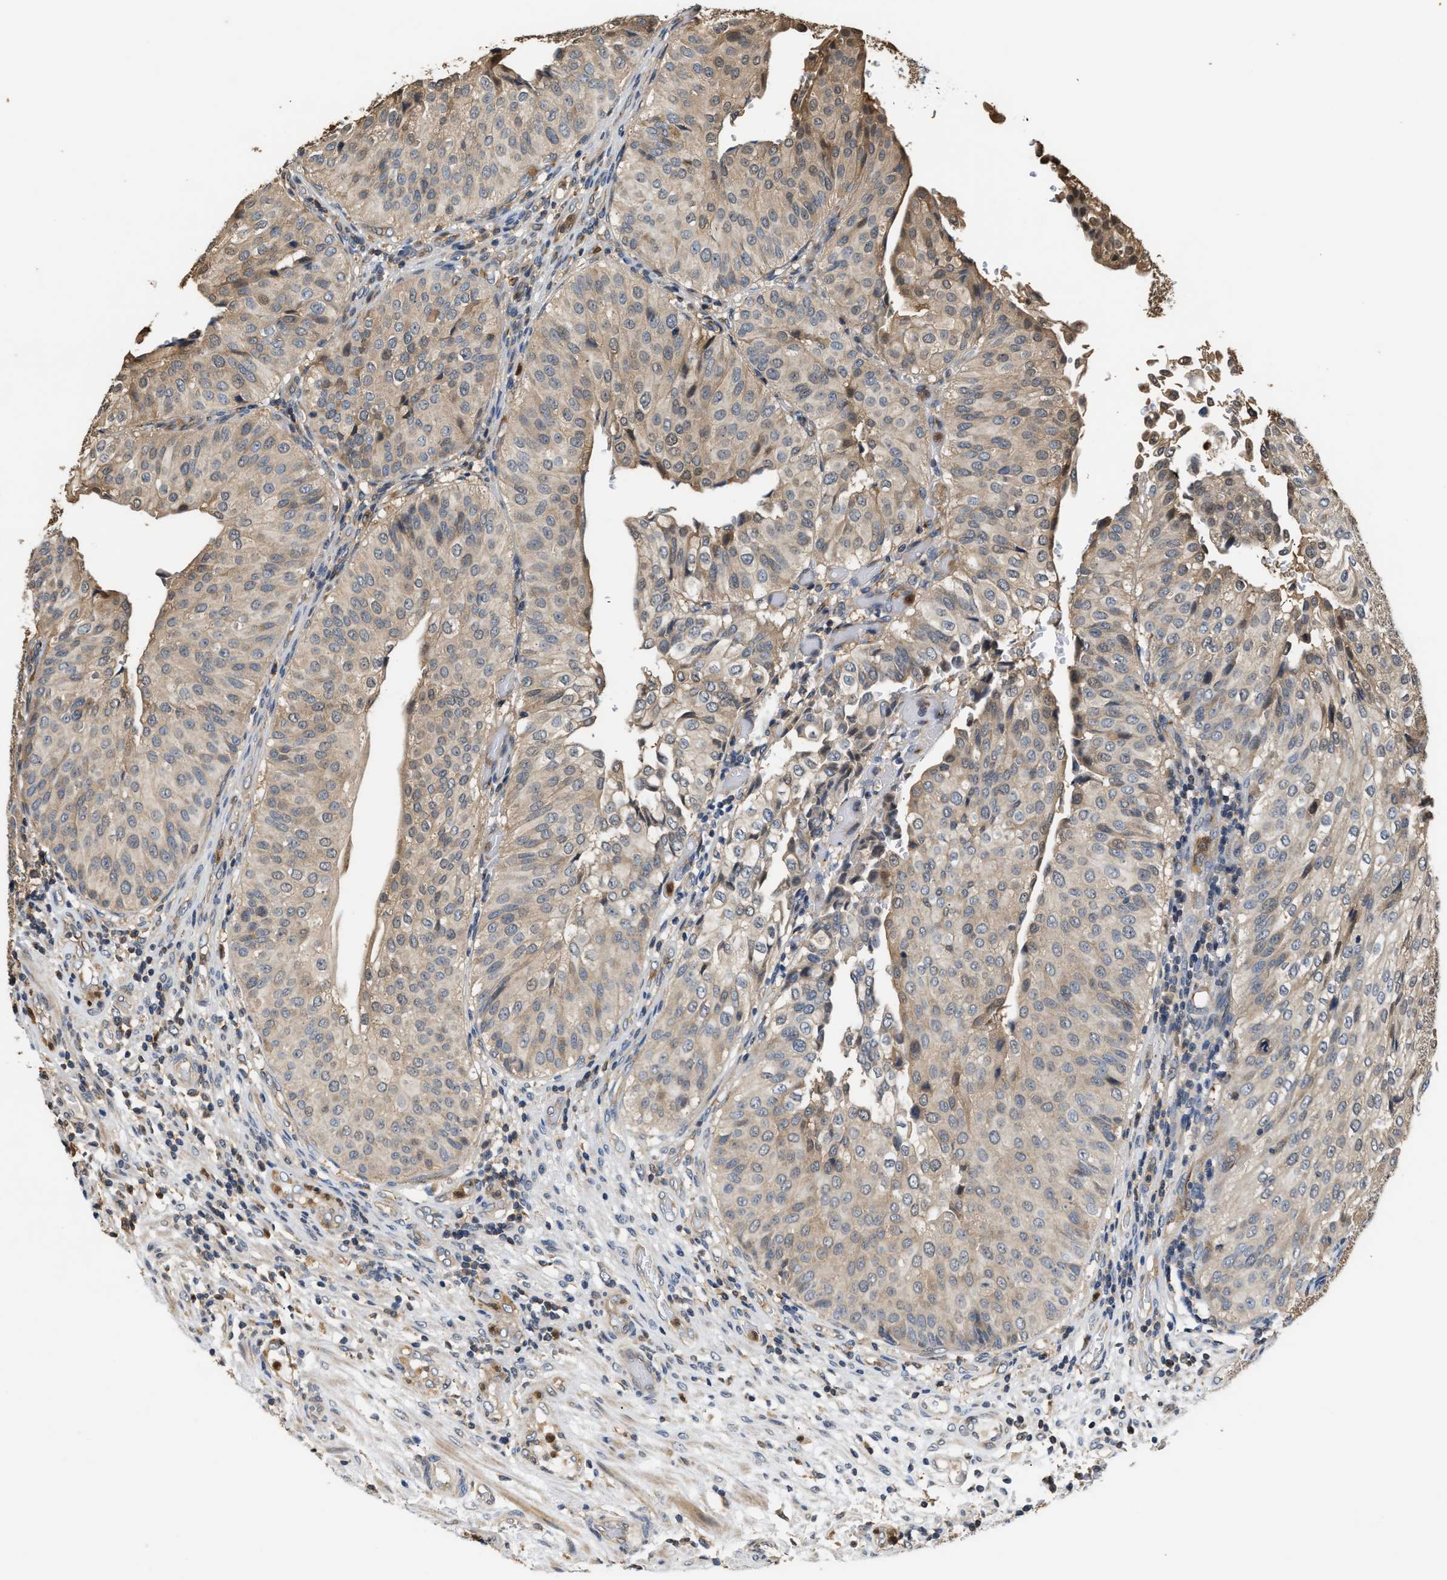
{"staining": {"intensity": "weak", "quantity": "25%-75%", "location": "cytoplasmic/membranous"}, "tissue": "urothelial cancer", "cell_type": "Tumor cells", "image_type": "cancer", "snomed": [{"axis": "morphology", "description": "Urothelial carcinoma, Low grade"}, {"axis": "topography", "description": "Urinary bladder"}], "caption": "DAB (3,3'-diaminobenzidine) immunohistochemical staining of human low-grade urothelial carcinoma demonstrates weak cytoplasmic/membranous protein expression in about 25%-75% of tumor cells. (Stains: DAB (3,3'-diaminobenzidine) in brown, nuclei in blue, Microscopy: brightfield microscopy at high magnification).", "gene": "CHUK", "patient": {"sex": "male", "age": 67}}